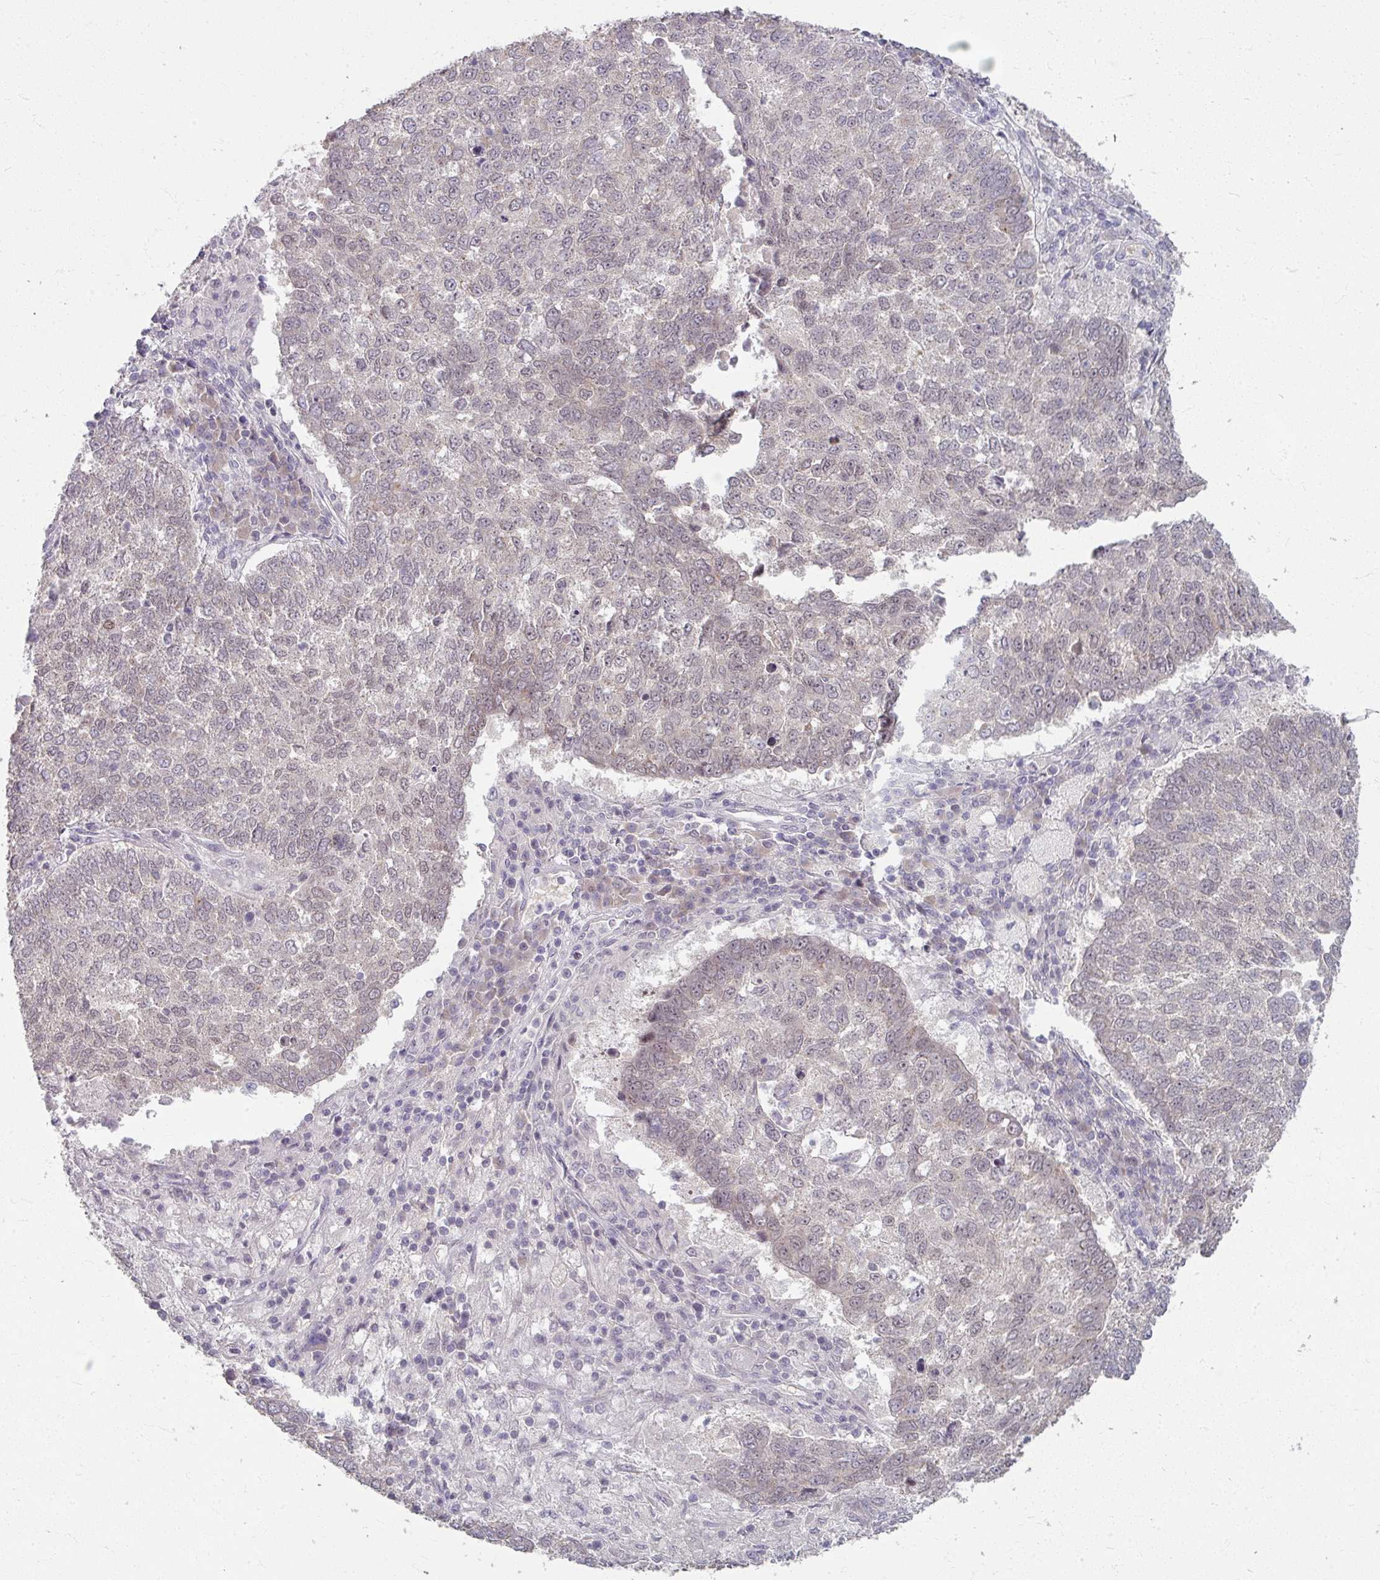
{"staining": {"intensity": "negative", "quantity": "none", "location": "none"}, "tissue": "lung cancer", "cell_type": "Tumor cells", "image_type": "cancer", "snomed": [{"axis": "morphology", "description": "Squamous cell carcinoma, NOS"}, {"axis": "topography", "description": "Lung"}], "caption": "Immunohistochemical staining of lung cancer (squamous cell carcinoma) demonstrates no significant staining in tumor cells.", "gene": "KMT5C", "patient": {"sex": "male", "age": 73}}